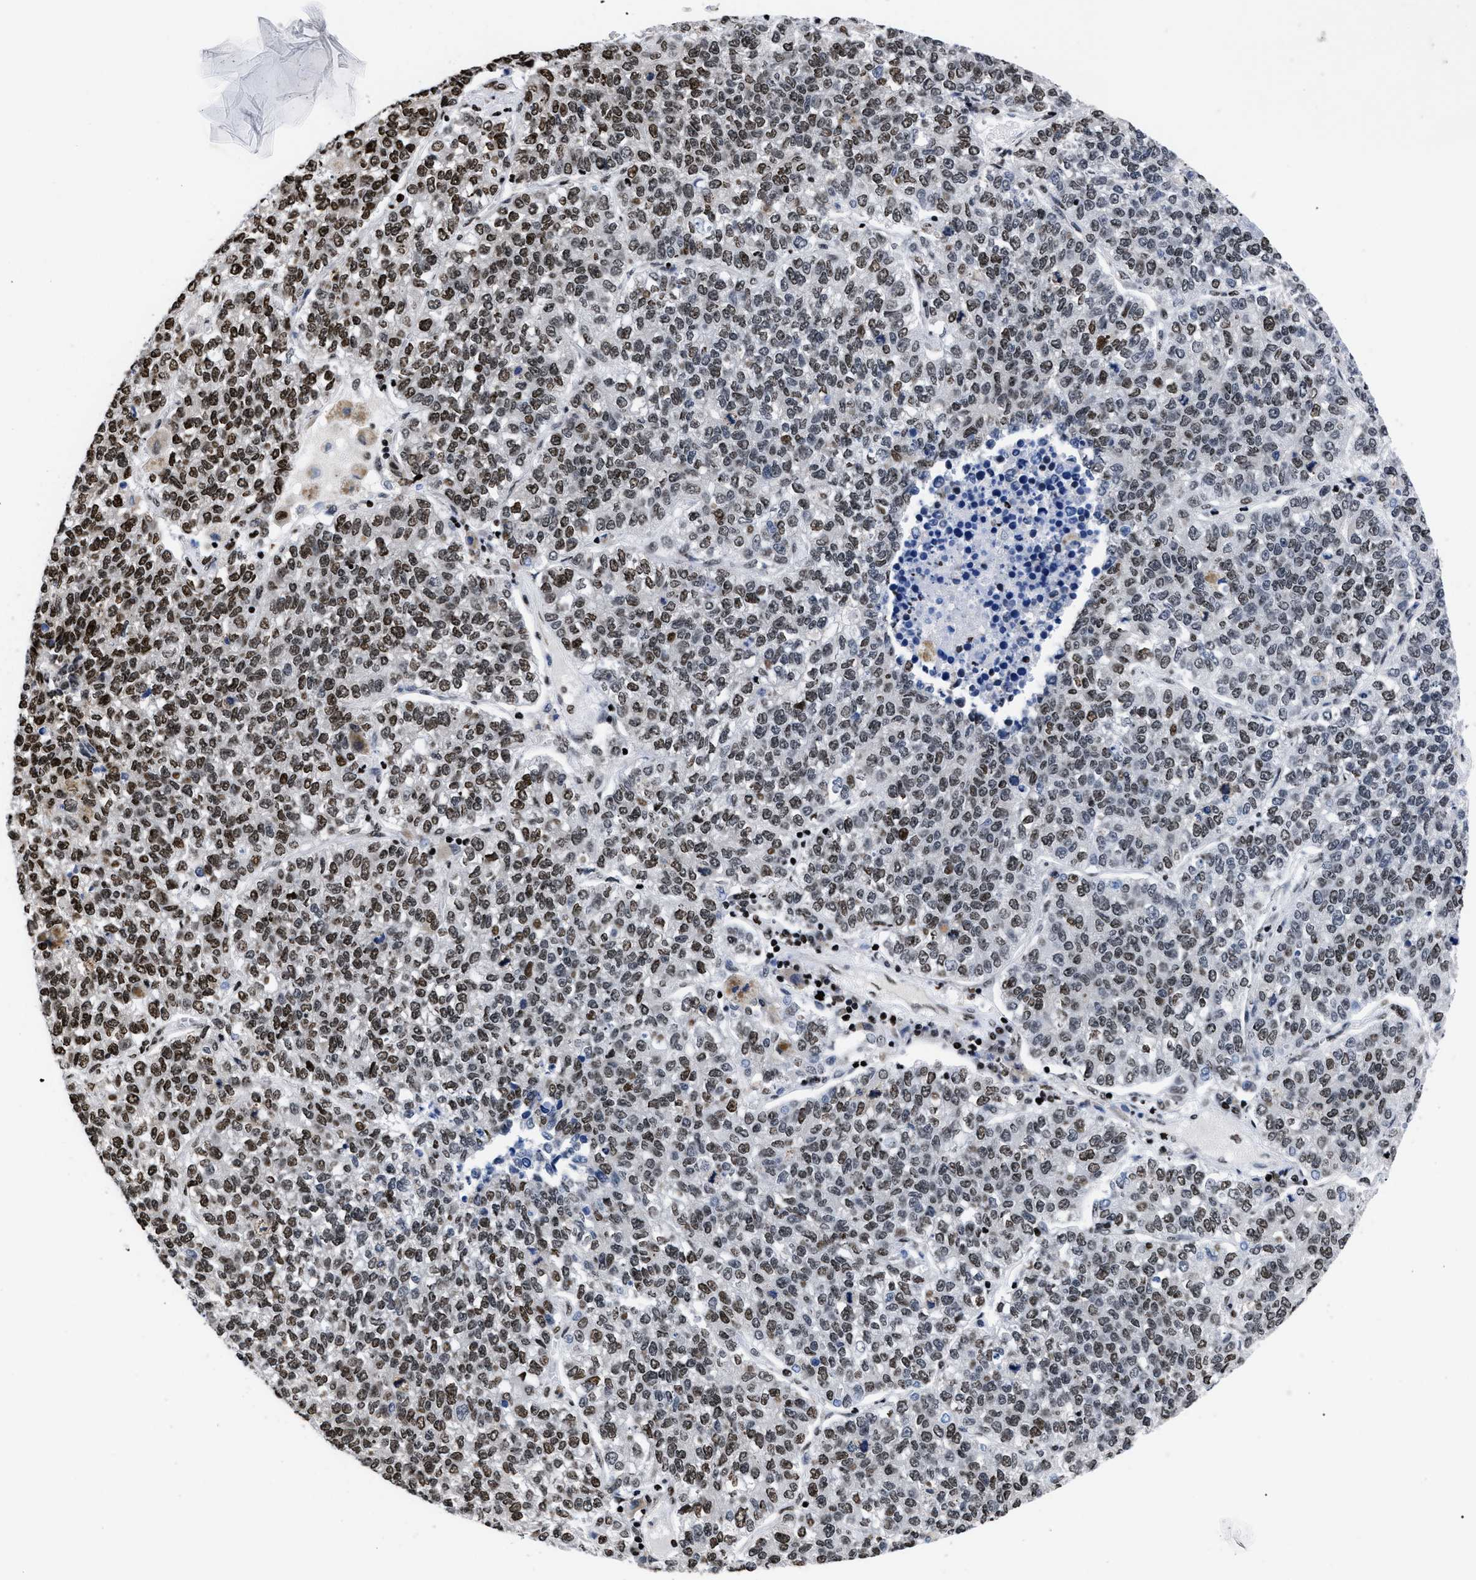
{"staining": {"intensity": "strong", "quantity": "25%-75%", "location": "nuclear"}, "tissue": "lung cancer", "cell_type": "Tumor cells", "image_type": "cancer", "snomed": [{"axis": "morphology", "description": "Adenocarcinoma, NOS"}, {"axis": "topography", "description": "Lung"}], "caption": "DAB immunohistochemical staining of human lung adenocarcinoma exhibits strong nuclear protein expression in approximately 25%-75% of tumor cells.", "gene": "CALHM3", "patient": {"sex": "male", "age": 49}}